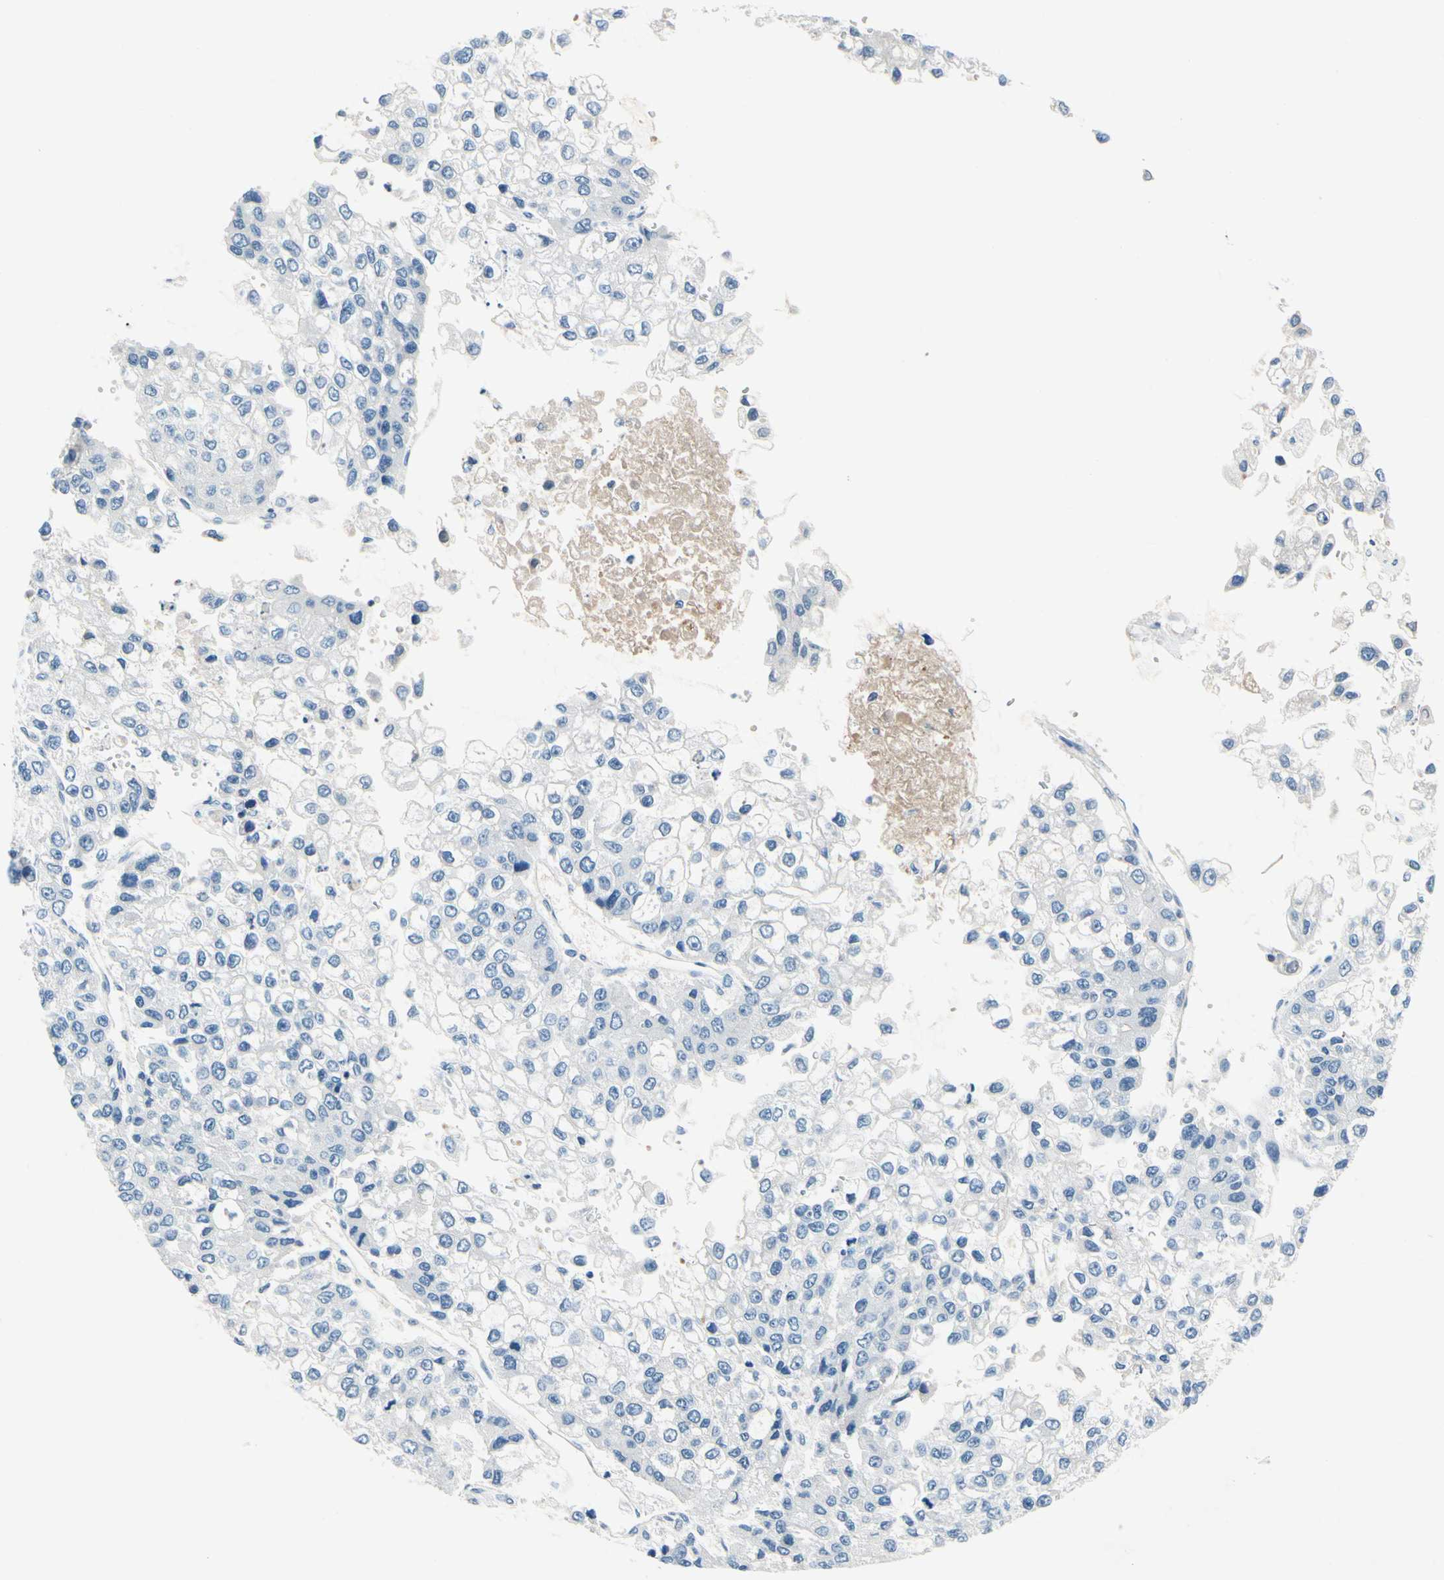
{"staining": {"intensity": "negative", "quantity": "none", "location": "none"}, "tissue": "liver cancer", "cell_type": "Tumor cells", "image_type": "cancer", "snomed": [{"axis": "morphology", "description": "Carcinoma, Hepatocellular, NOS"}, {"axis": "topography", "description": "Liver"}], "caption": "Tumor cells show no significant protein positivity in liver hepatocellular carcinoma.", "gene": "CNDP1", "patient": {"sex": "female", "age": 66}}